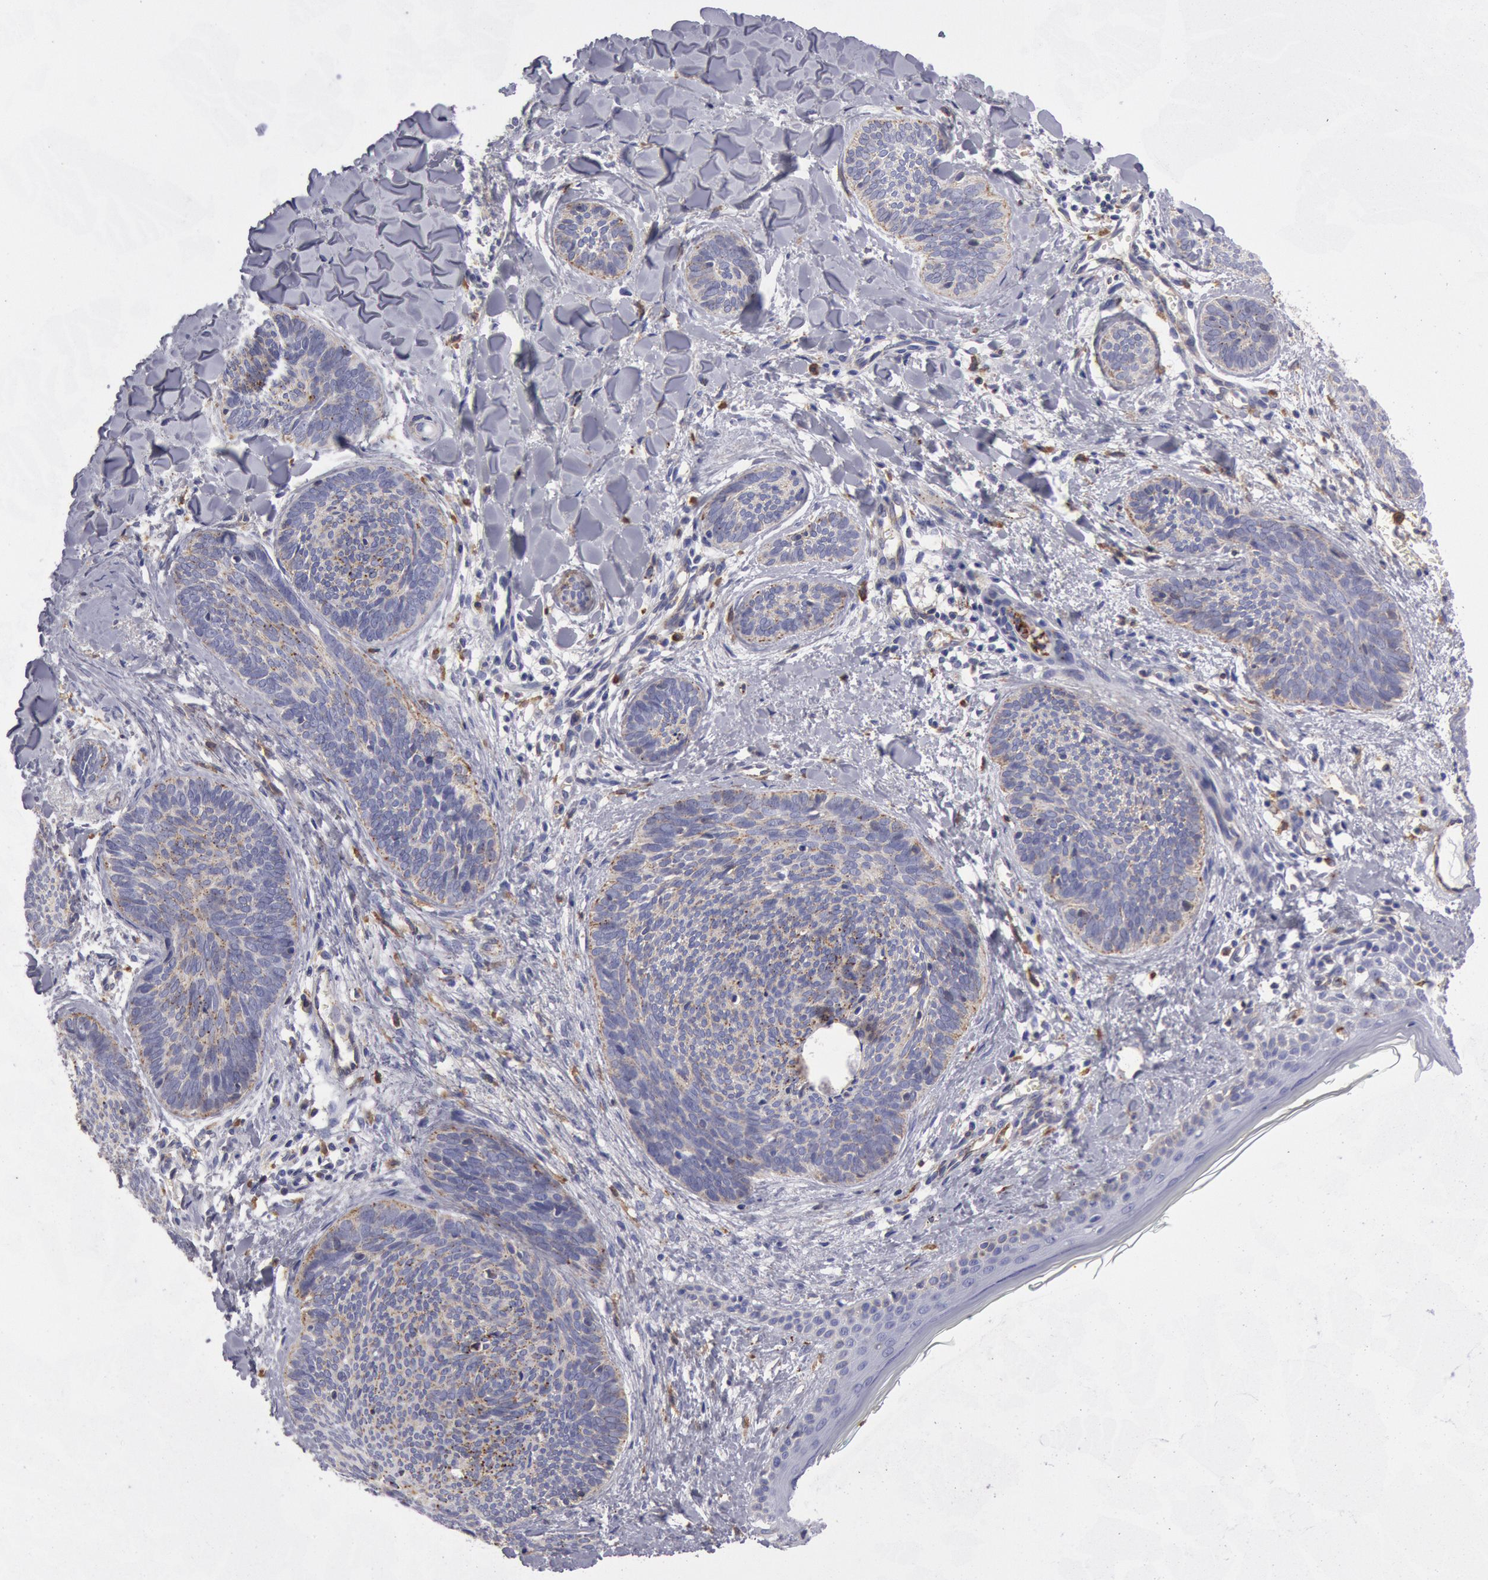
{"staining": {"intensity": "negative", "quantity": "none", "location": "none"}, "tissue": "skin cancer", "cell_type": "Tumor cells", "image_type": "cancer", "snomed": [{"axis": "morphology", "description": "Basal cell carcinoma"}, {"axis": "topography", "description": "Skin"}], "caption": "Tumor cells are negative for protein expression in human basal cell carcinoma (skin).", "gene": "FLOT1", "patient": {"sex": "female", "age": 81}}